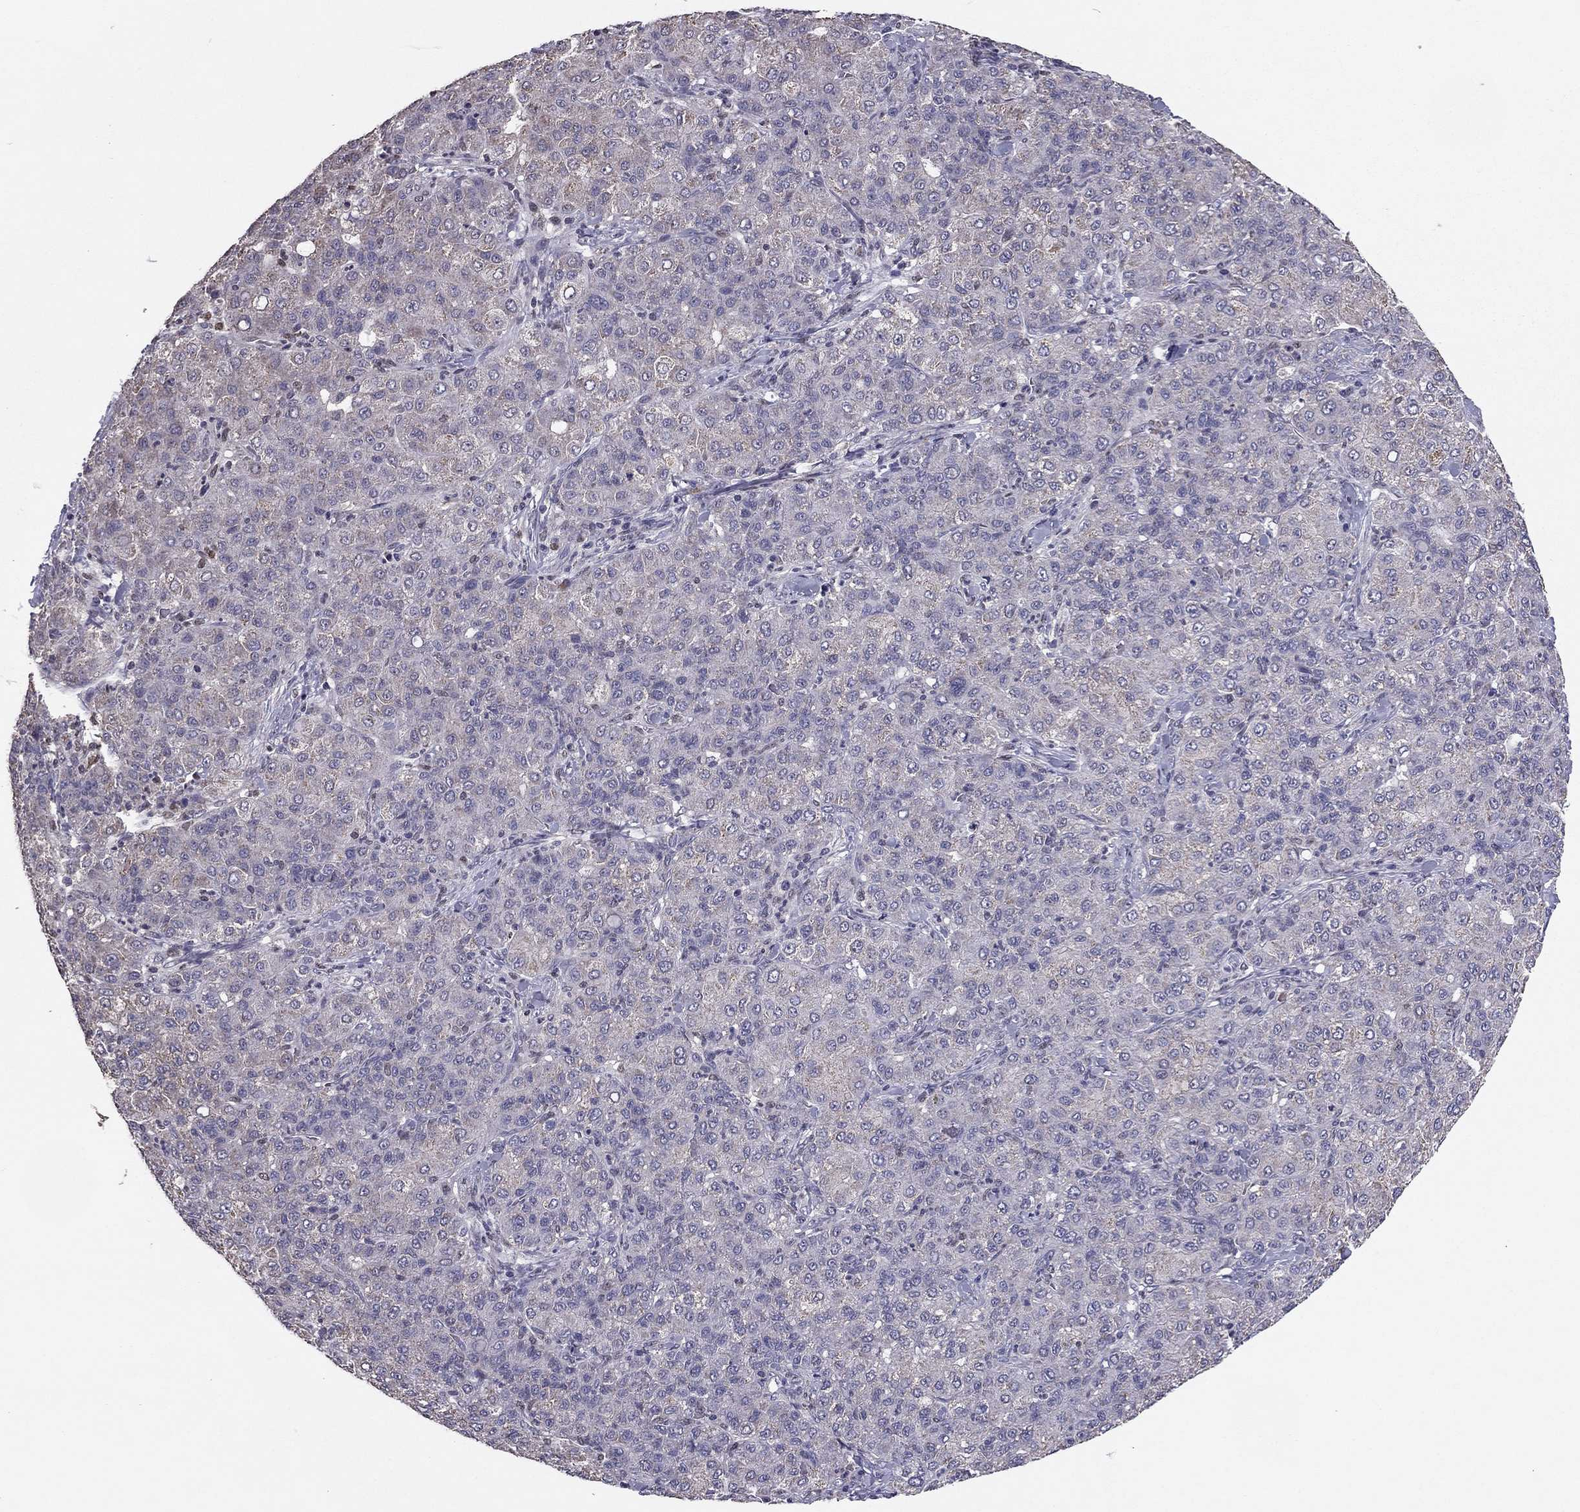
{"staining": {"intensity": "negative", "quantity": "none", "location": "none"}, "tissue": "liver cancer", "cell_type": "Tumor cells", "image_type": "cancer", "snomed": [{"axis": "morphology", "description": "Carcinoma, Hepatocellular, NOS"}, {"axis": "topography", "description": "Liver"}], "caption": "Micrograph shows no significant protein expression in tumor cells of hepatocellular carcinoma (liver). (DAB (3,3'-diaminobenzidine) IHC with hematoxylin counter stain).", "gene": "HCN1", "patient": {"sex": "male", "age": 65}}